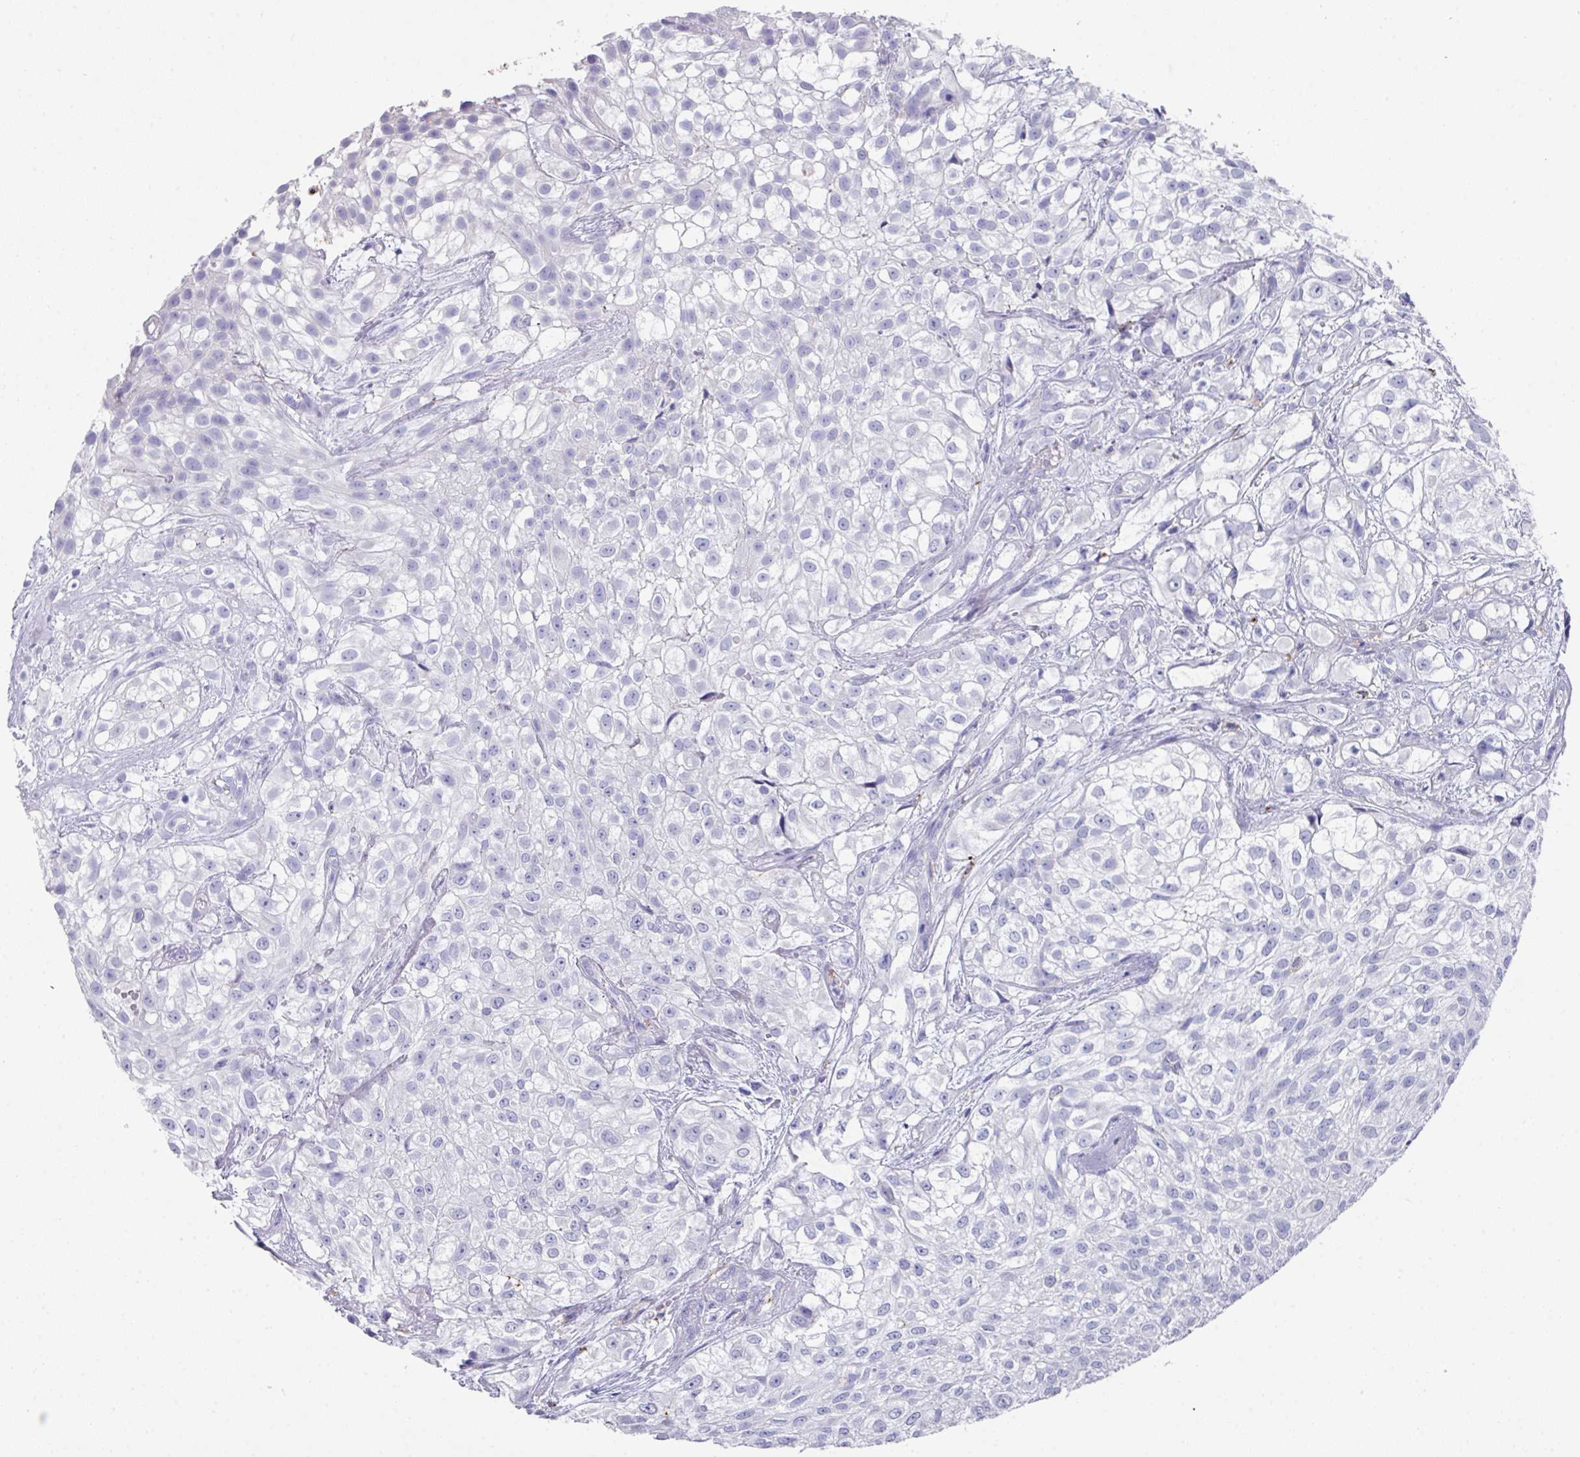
{"staining": {"intensity": "negative", "quantity": "none", "location": "none"}, "tissue": "urothelial cancer", "cell_type": "Tumor cells", "image_type": "cancer", "snomed": [{"axis": "morphology", "description": "Urothelial carcinoma, High grade"}, {"axis": "topography", "description": "Urinary bladder"}], "caption": "Histopathology image shows no significant protein expression in tumor cells of high-grade urothelial carcinoma.", "gene": "CPVL", "patient": {"sex": "male", "age": 56}}